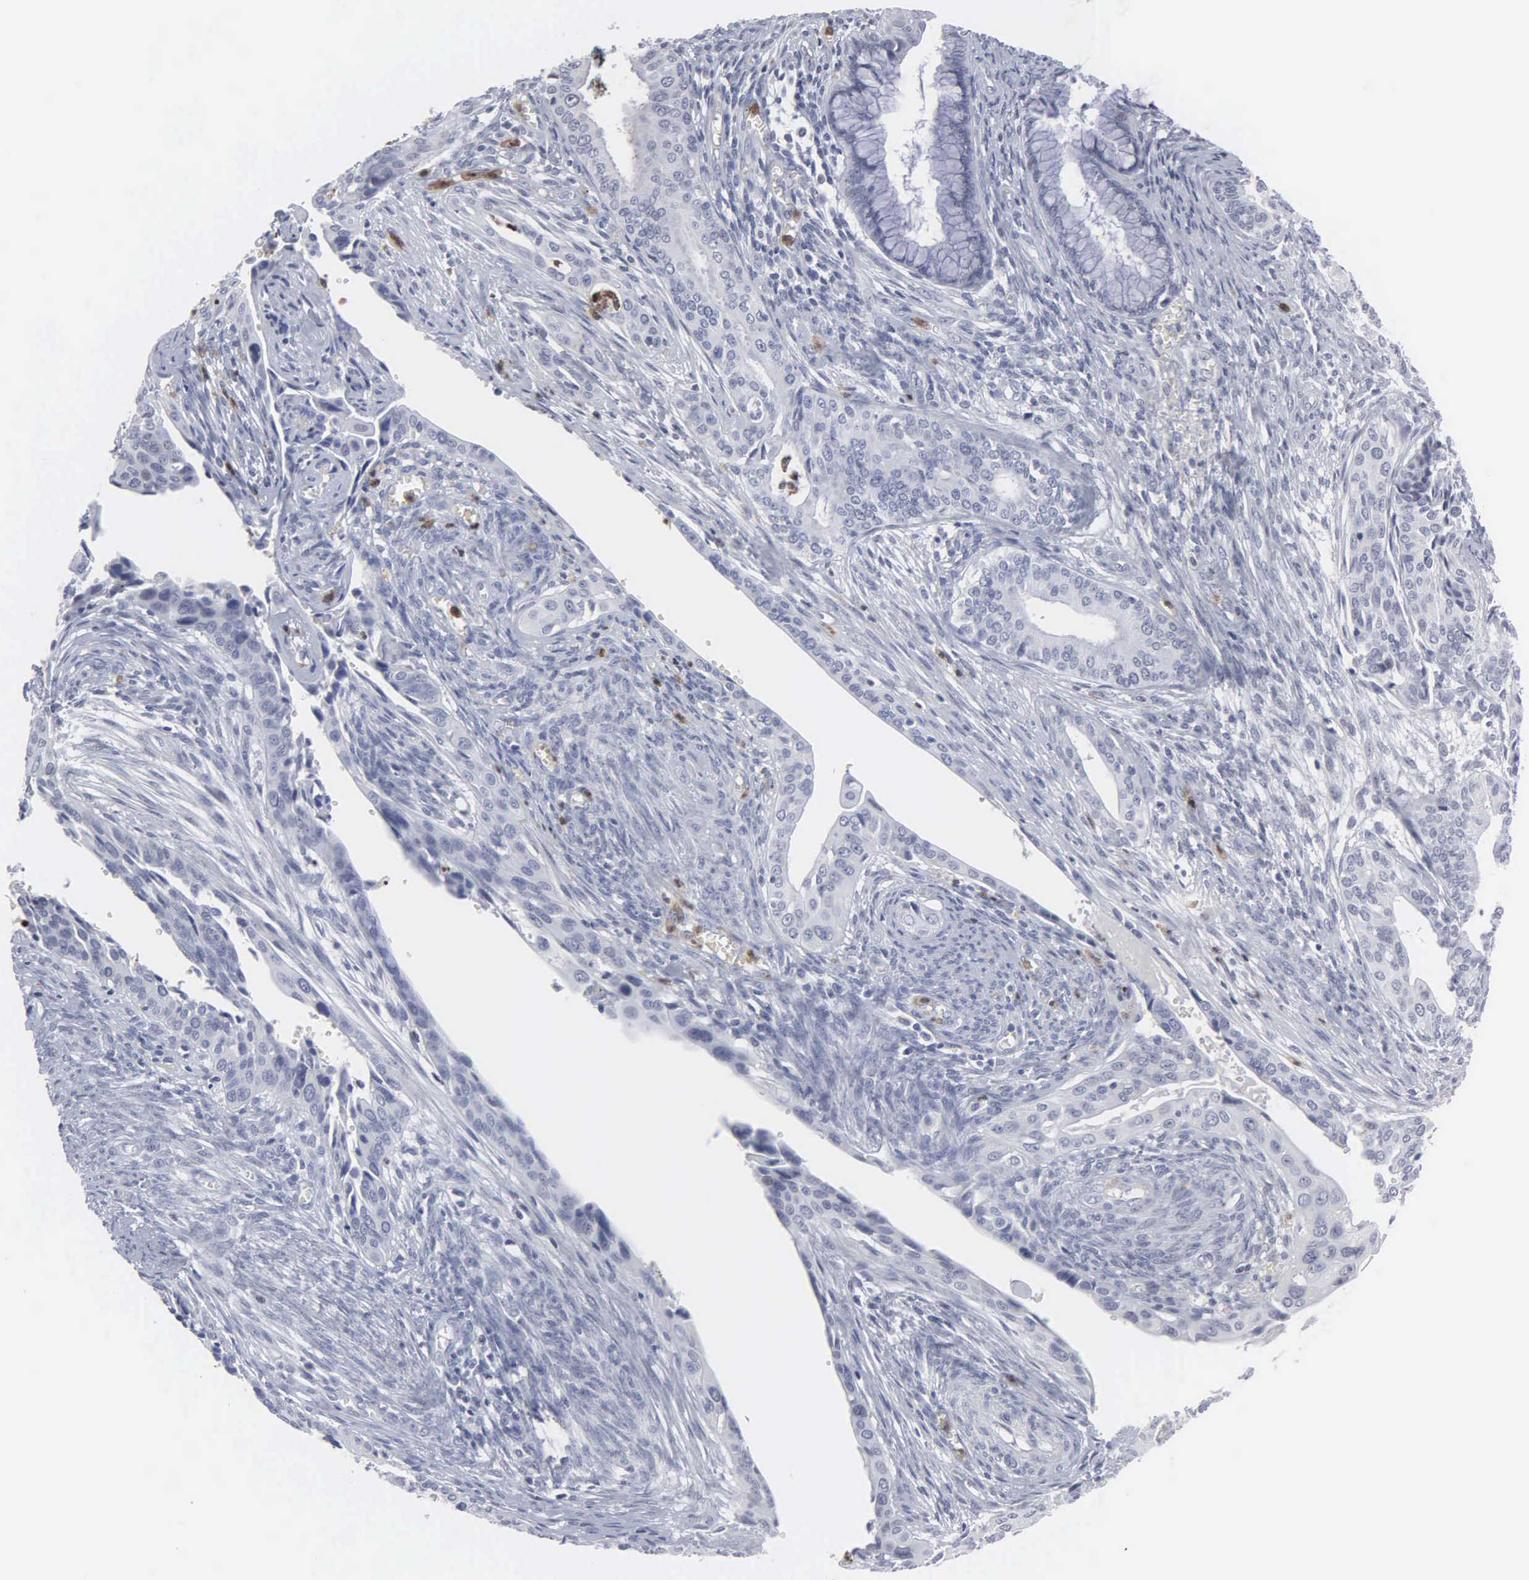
{"staining": {"intensity": "negative", "quantity": "none", "location": "none"}, "tissue": "cervical cancer", "cell_type": "Tumor cells", "image_type": "cancer", "snomed": [{"axis": "morphology", "description": "Squamous cell carcinoma, NOS"}, {"axis": "topography", "description": "Cervix"}], "caption": "Immunohistochemistry image of neoplastic tissue: cervical cancer (squamous cell carcinoma) stained with DAB displays no significant protein positivity in tumor cells.", "gene": "SPIN3", "patient": {"sex": "female", "age": 34}}